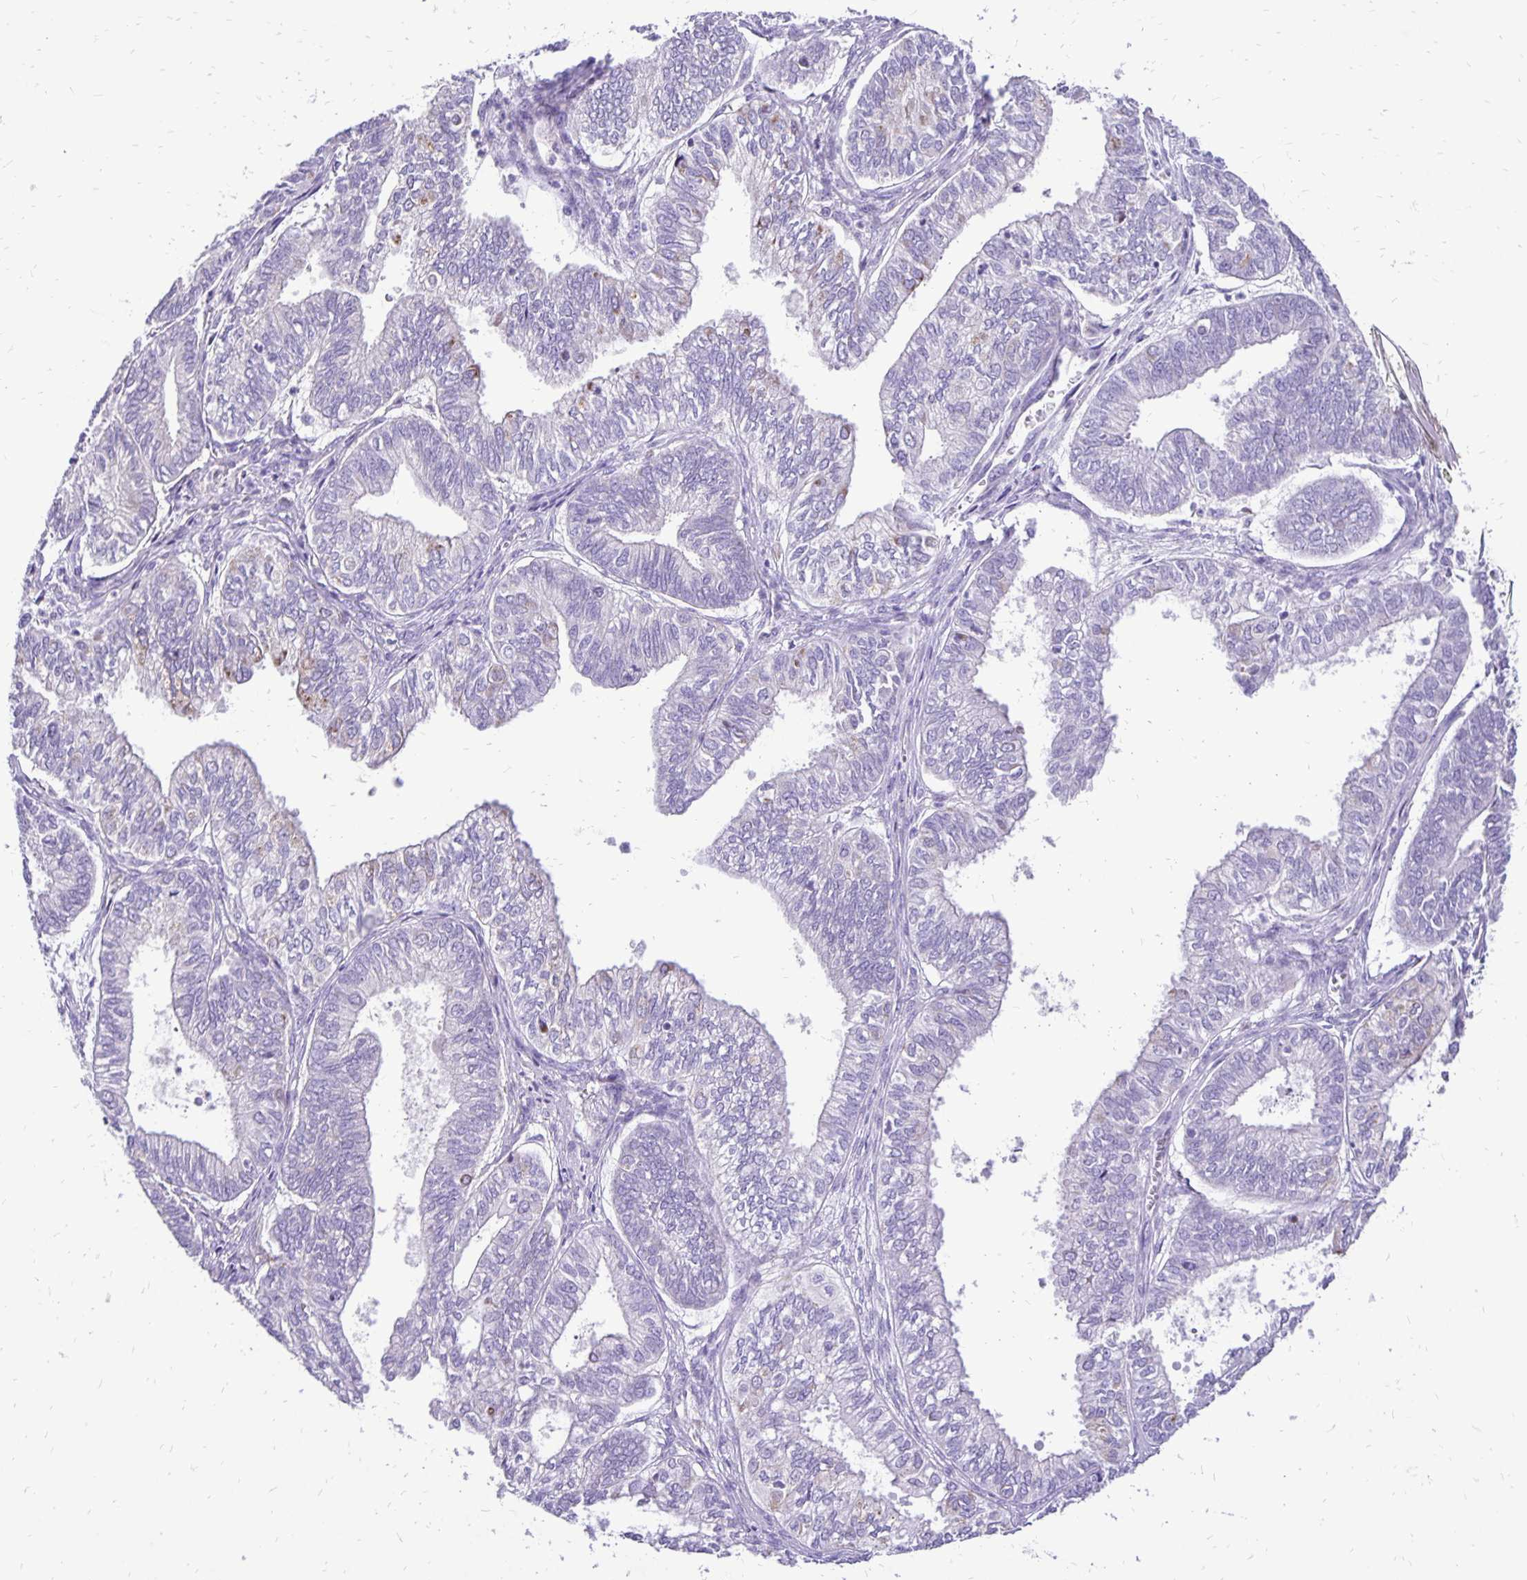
{"staining": {"intensity": "negative", "quantity": "none", "location": "none"}, "tissue": "ovarian cancer", "cell_type": "Tumor cells", "image_type": "cancer", "snomed": [{"axis": "morphology", "description": "Carcinoma, endometroid"}, {"axis": "topography", "description": "Ovary"}], "caption": "The micrograph displays no significant positivity in tumor cells of ovarian cancer (endometroid carcinoma).", "gene": "EIF5A", "patient": {"sex": "female", "age": 64}}